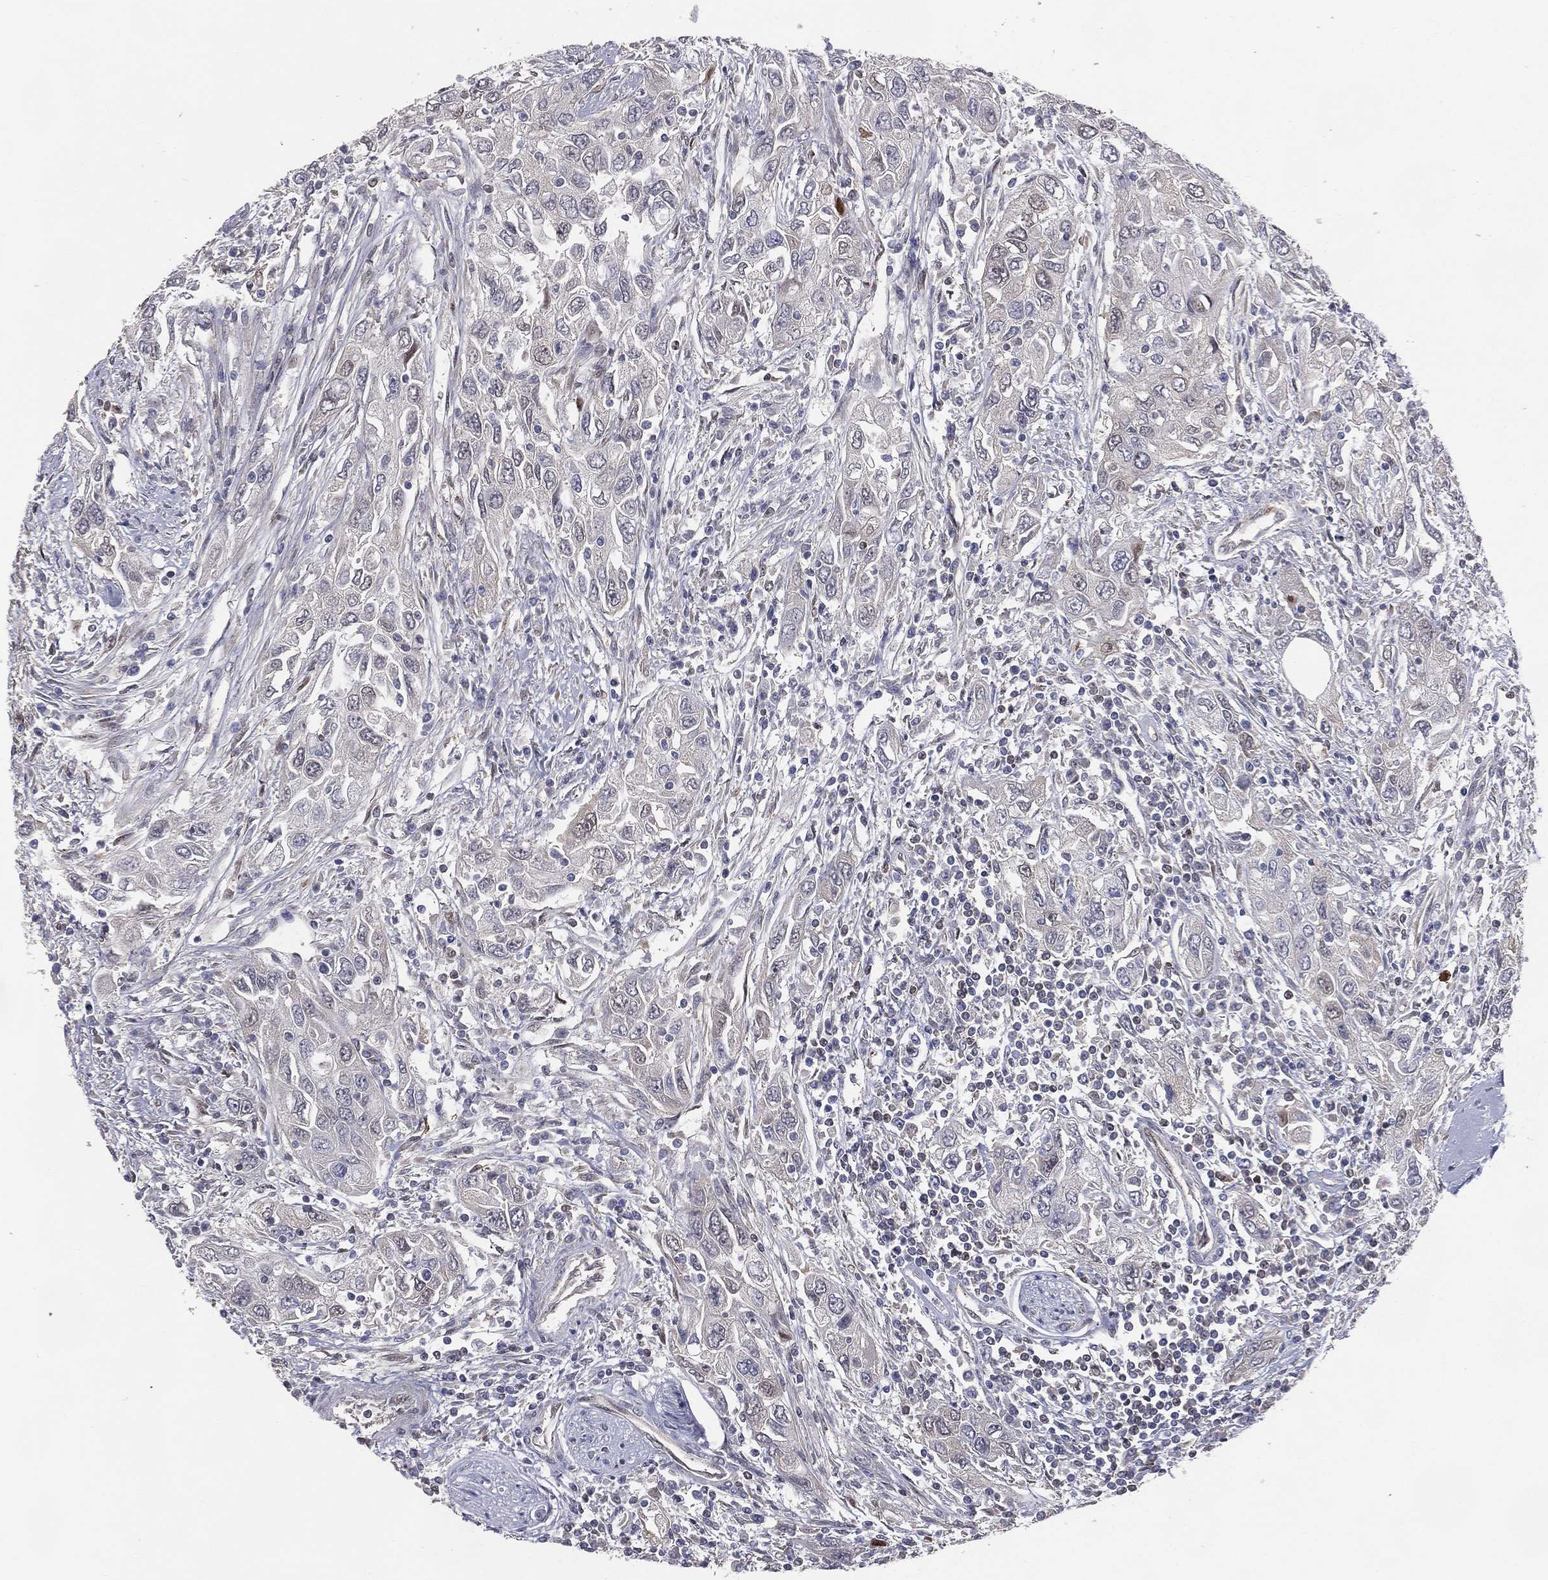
{"staining": {"intensity": "negative", "quantity": "none", "location": "none"}, "tissue": "urothelial cancer", "cell_type": "Tumor cells", "image_type": "cancer", "snomed": [{"axis": "morphology", "description": "Urothelial carcinoma, High grade"}, {"axis": "topography", "description": "Urinary bladder"}], "caption": "High power microscopy histopathology image of an immunohistochemistry photomicrograph of high-grade urothelial carcinoma, revealing no significant staining in tumor cells.", "gene": "DMKN", "patient": {"sex": "male", "age": 76}}